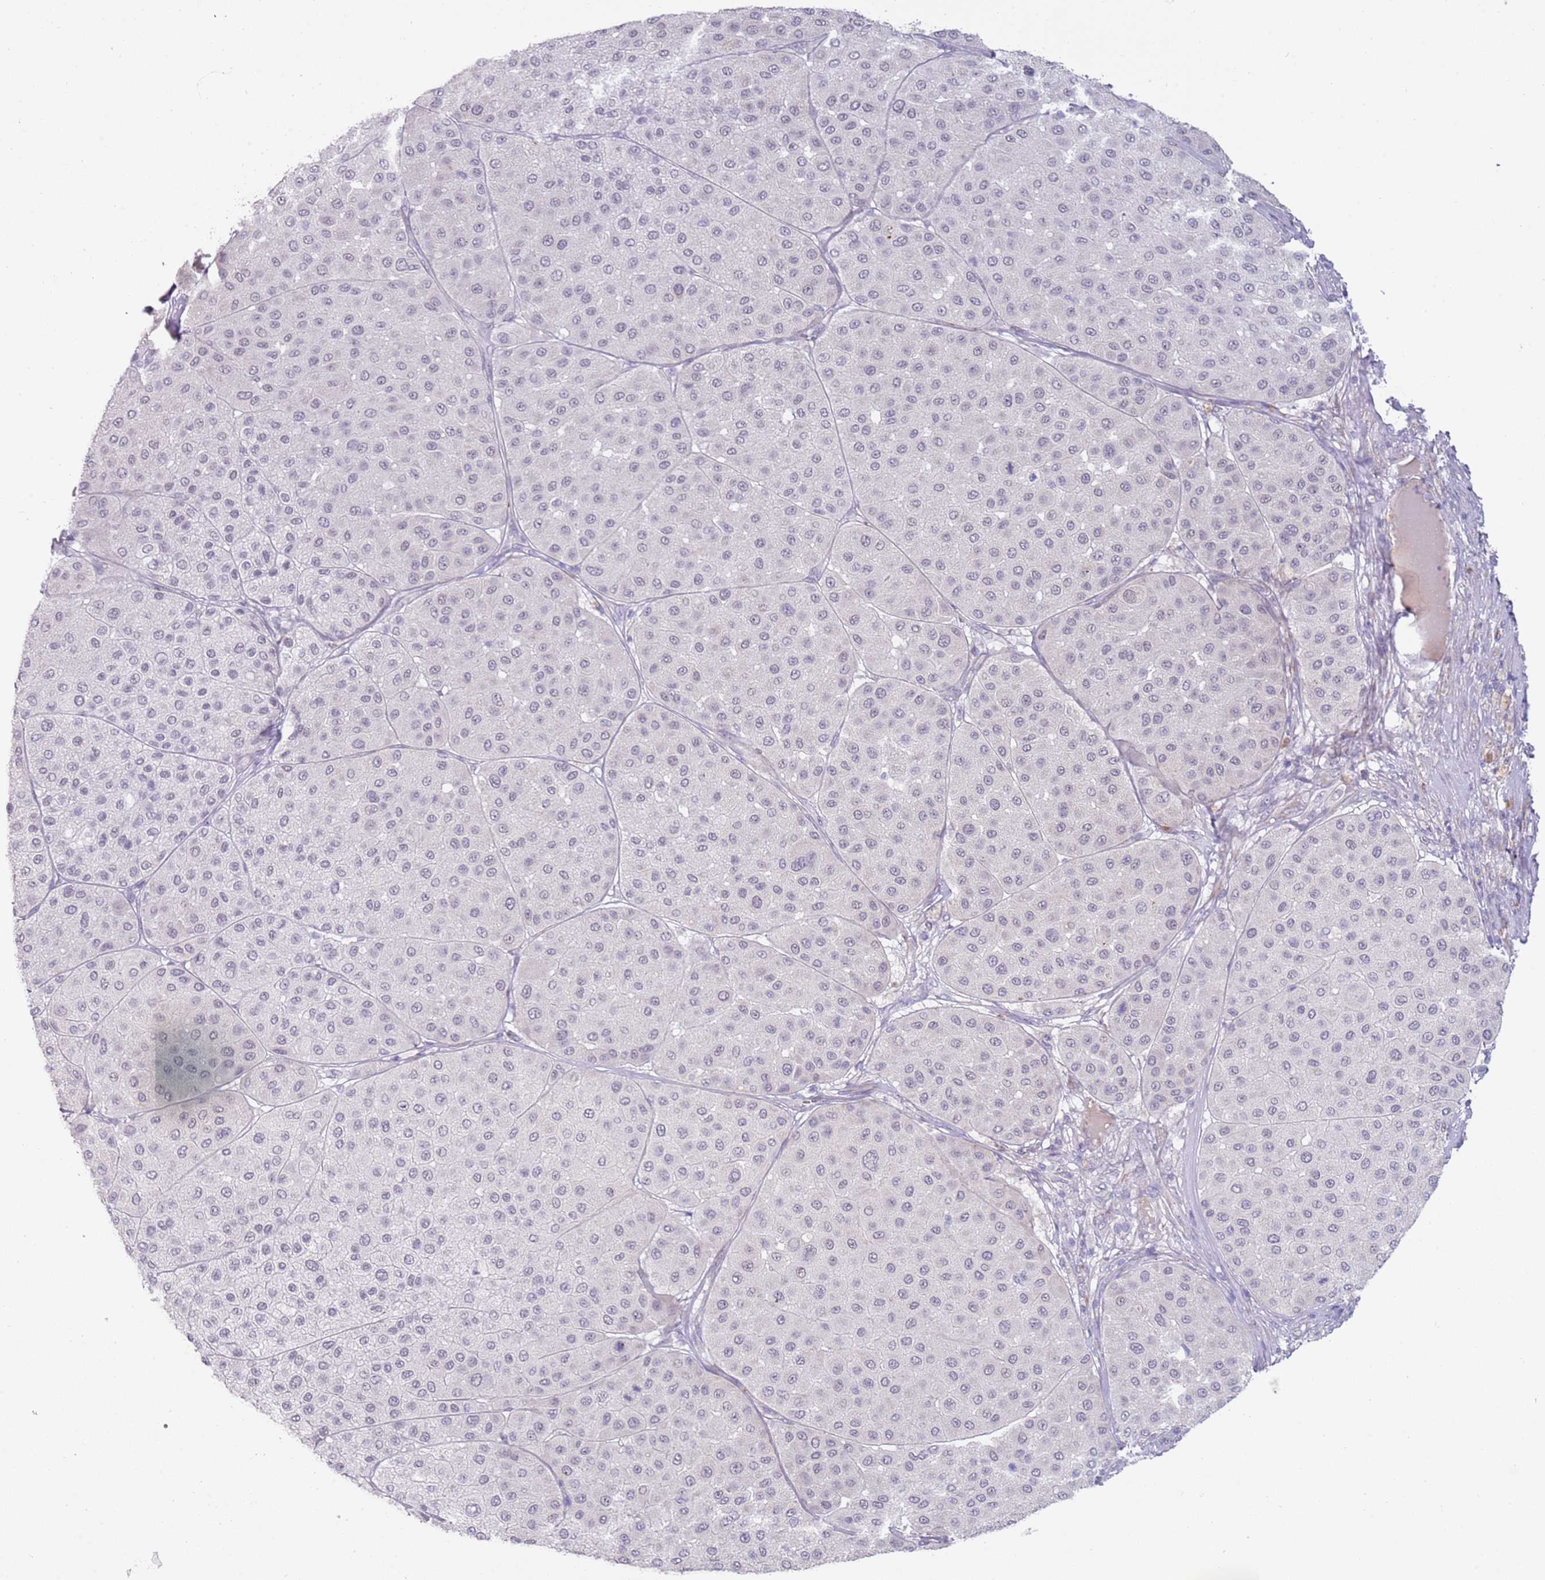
{"staining": {"intensity": "negative", "quantity": "none", "location": "none"}, "tissue": "melanoma", "cell_type": "Tumor cells", "image_type": "cancer", "snomed": [{"axis": "morphology", "description": "Malignant melanoma, Metastatic site"}, {"axis": "topography", "description": "Smooth muscle"}], "caption": "DAB (3,3'-diaminobenzidine) immunohistochemical staining of human melanoma exhibits no significant staining in tumor cells.", "gene": "NBPF3", "patient": {"sex": "male", "age": 41}}